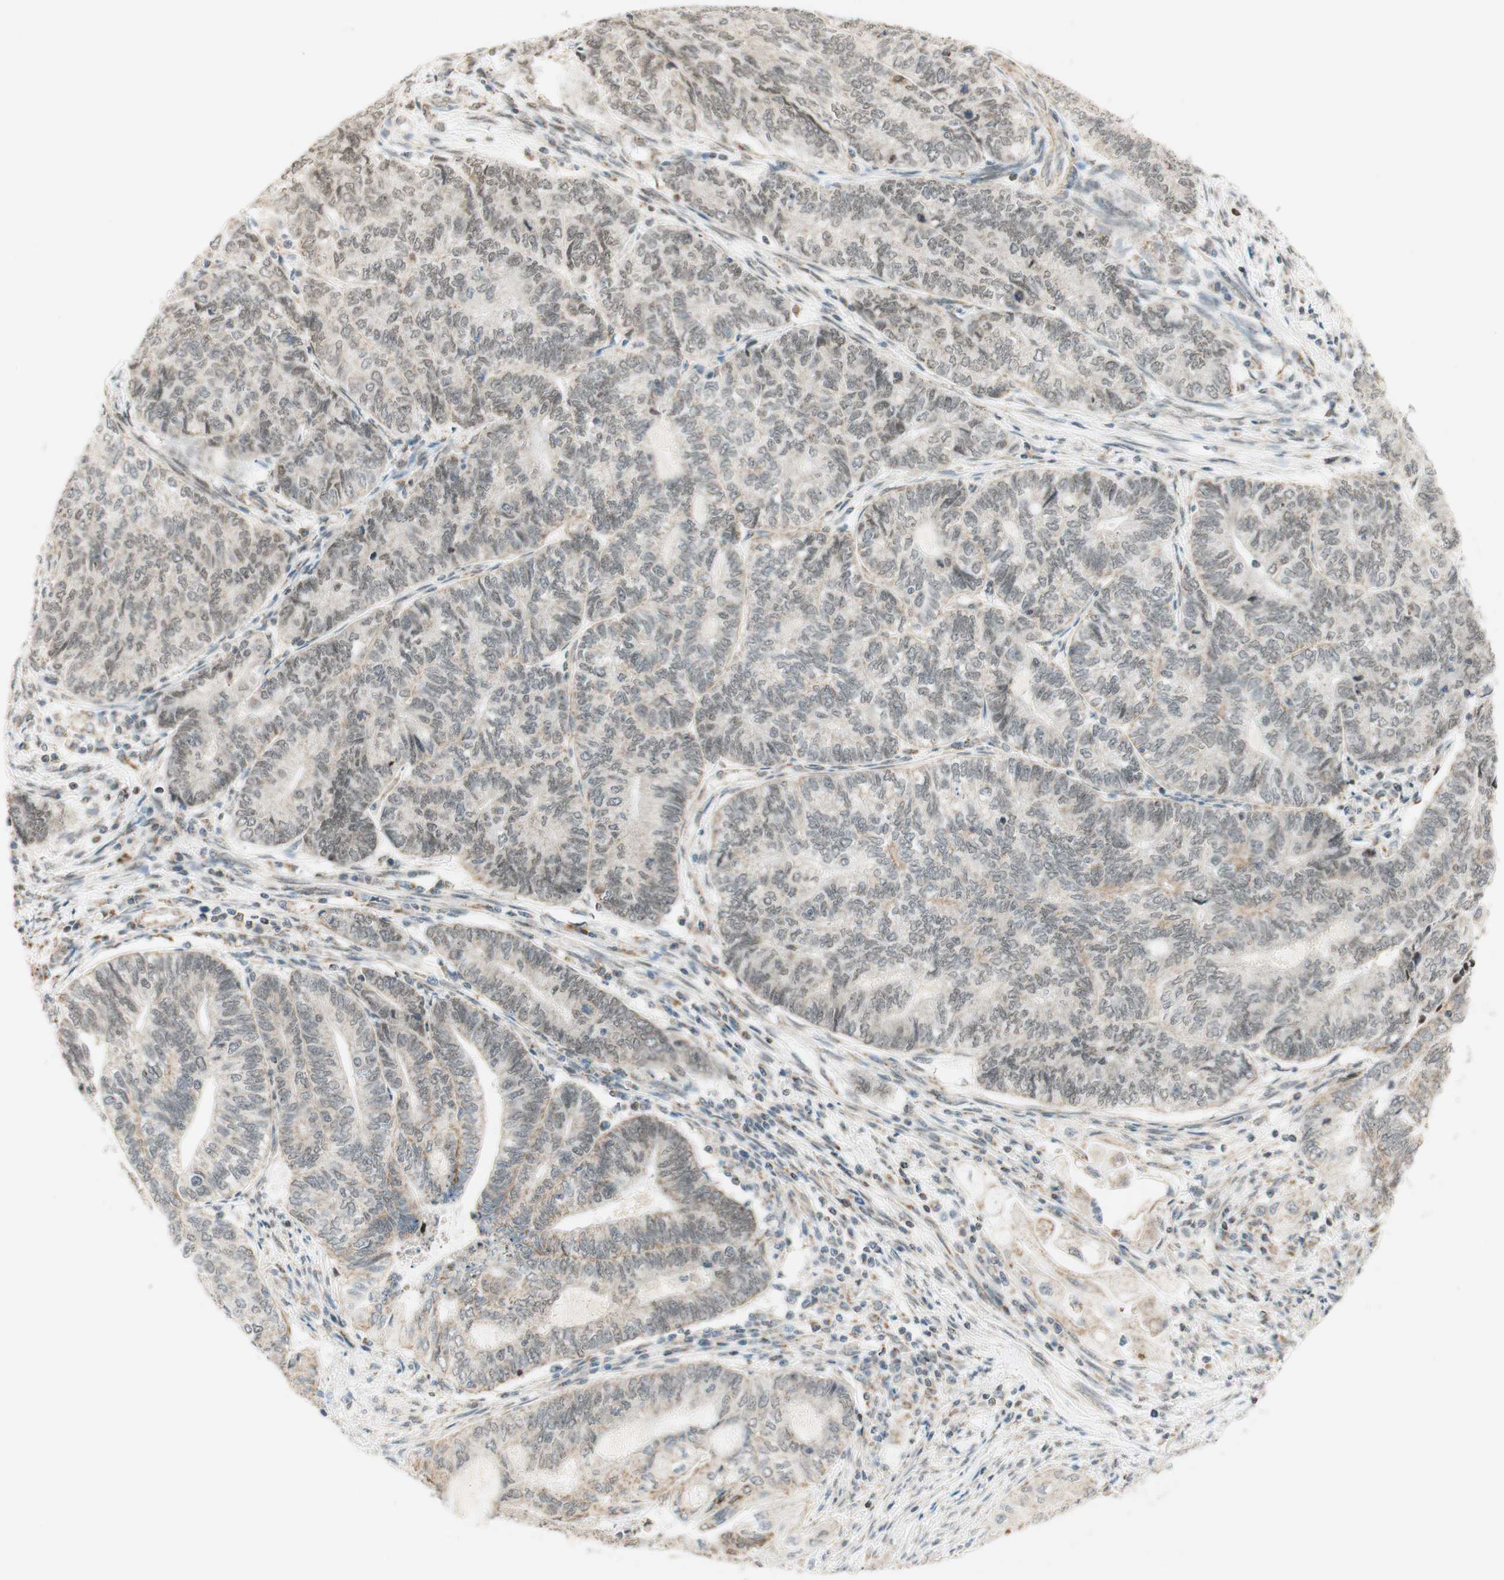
{"staining": {"intensity": "weak", "quantity": "25%-75%", "location": "cytoplasmic/membranous"}, "tissue": "endometrial cancer", "cell_type": "Tumor cells", "image_type": "cancer", "snomed": [{"axis": "morphology", "description": "Adenocarcinoma, NOS"}, {"axis": "topography", "description": "Uterus"}, {"axis": "topography", "description": "Endometrium"}], "caption": "Immunohistochemical staining of endometrial adenocarcinoma displays weak cytoplasmic/membranous protein staining in about 25%-75% of tumor cells.", "gene": "ZNF782", "patient": {"sex": "female", "age": 70}}